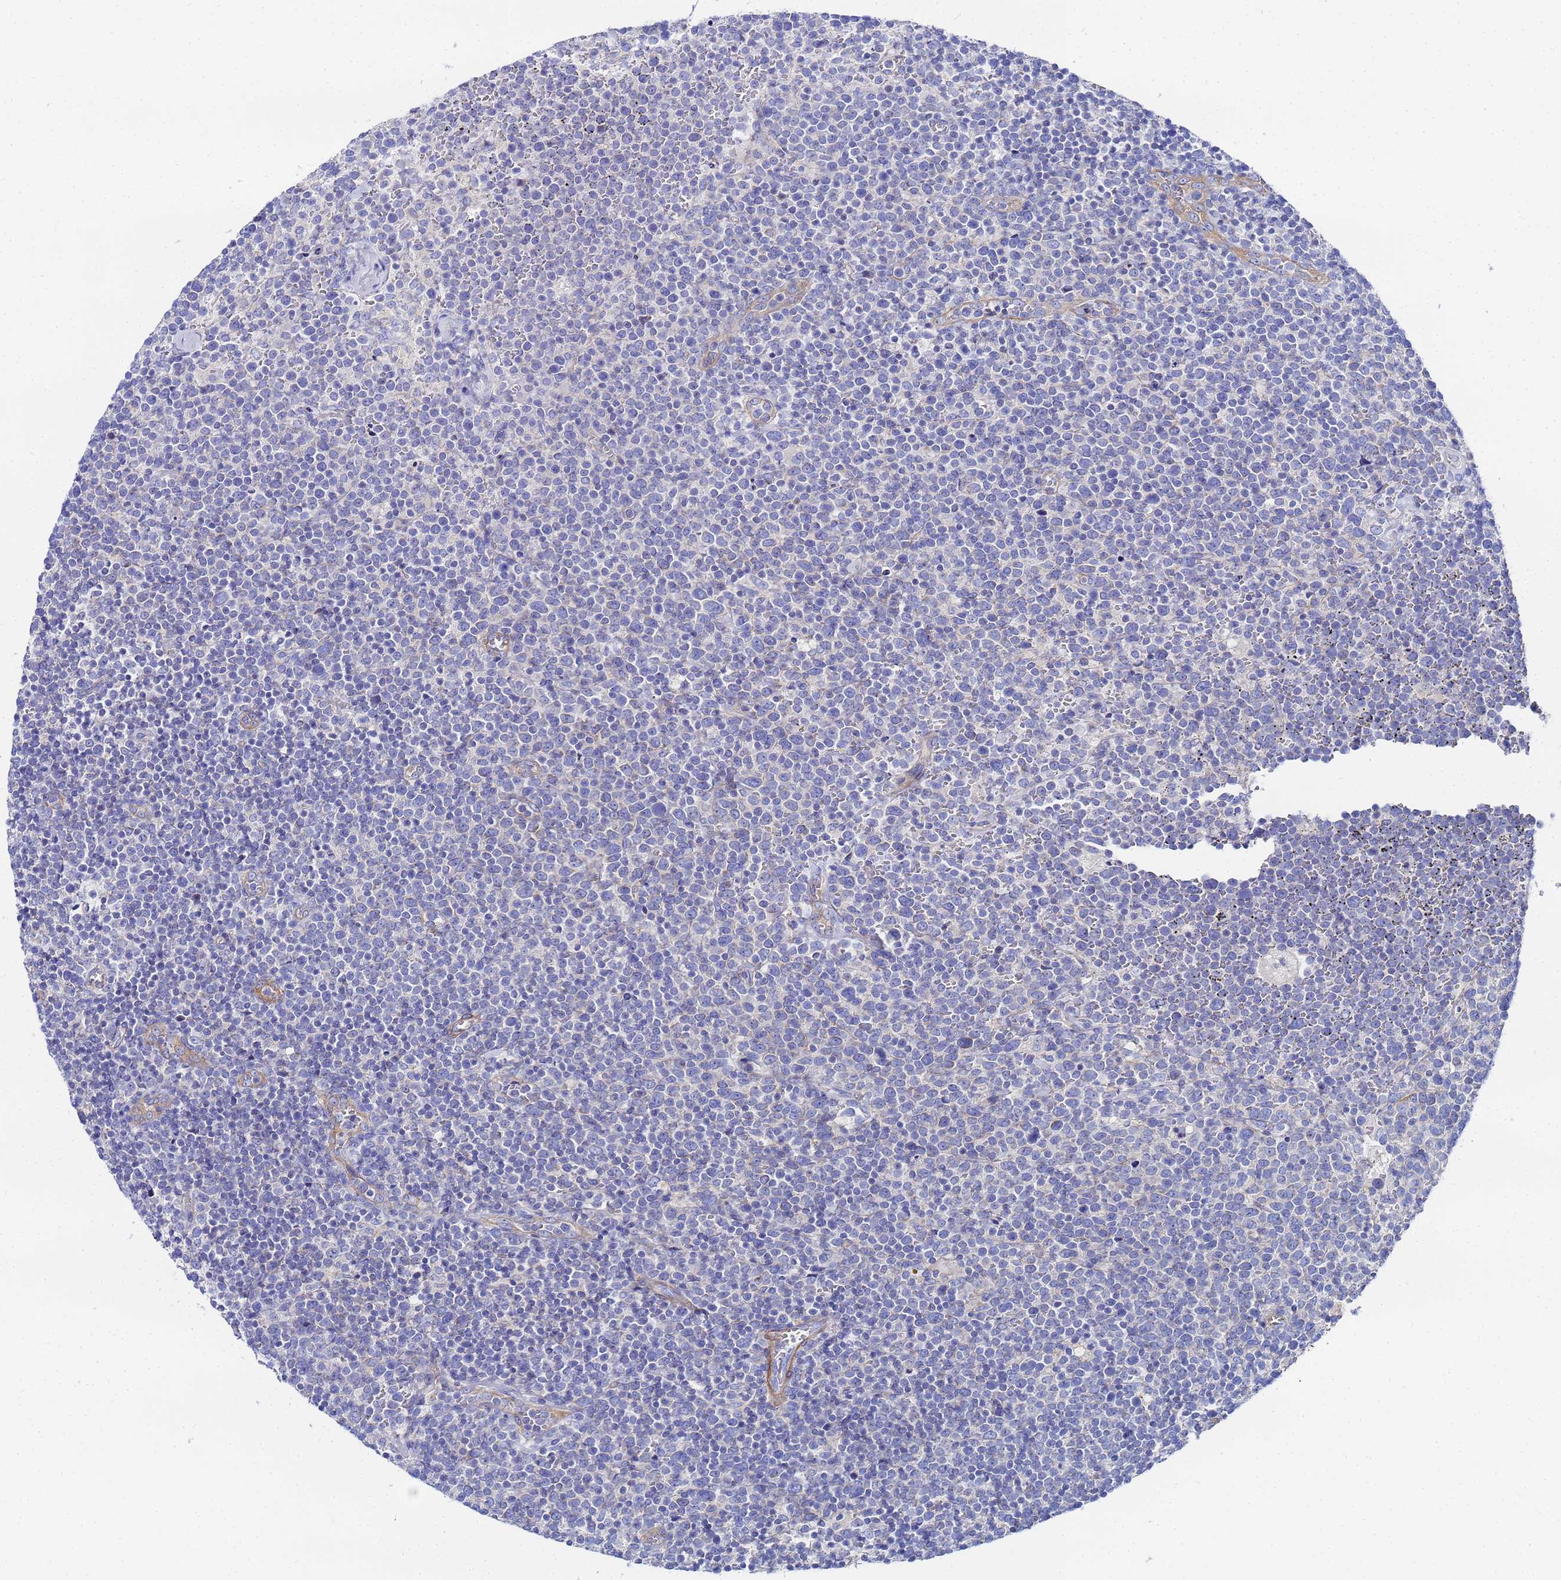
{"staining": {"intensity": "negative", "quantity": "none", "location": "none"}, "tissue": "lymphoma", "cell_type": "Tumor cells", "image_type": "cancer", "snomed": [{"axis": "morphology", "description": "Malignant lymphoma, non-Hodgkin's type, High grade"}, {"axis": "topography", "description": "Lymph node"}], "caption": "Immunohistochemistry (IHC) photomicrograph of neoplastic tissue: malignant lymphoma, non-Hodgkin's type (high-grade) stained with DAB reveals no significant protein staining in tumor cells. (Immunohistochemistry, brightfield microscopy, high magnification).", "gene": "RAB39B", "patient": {"sex": "male", "age": 61}}